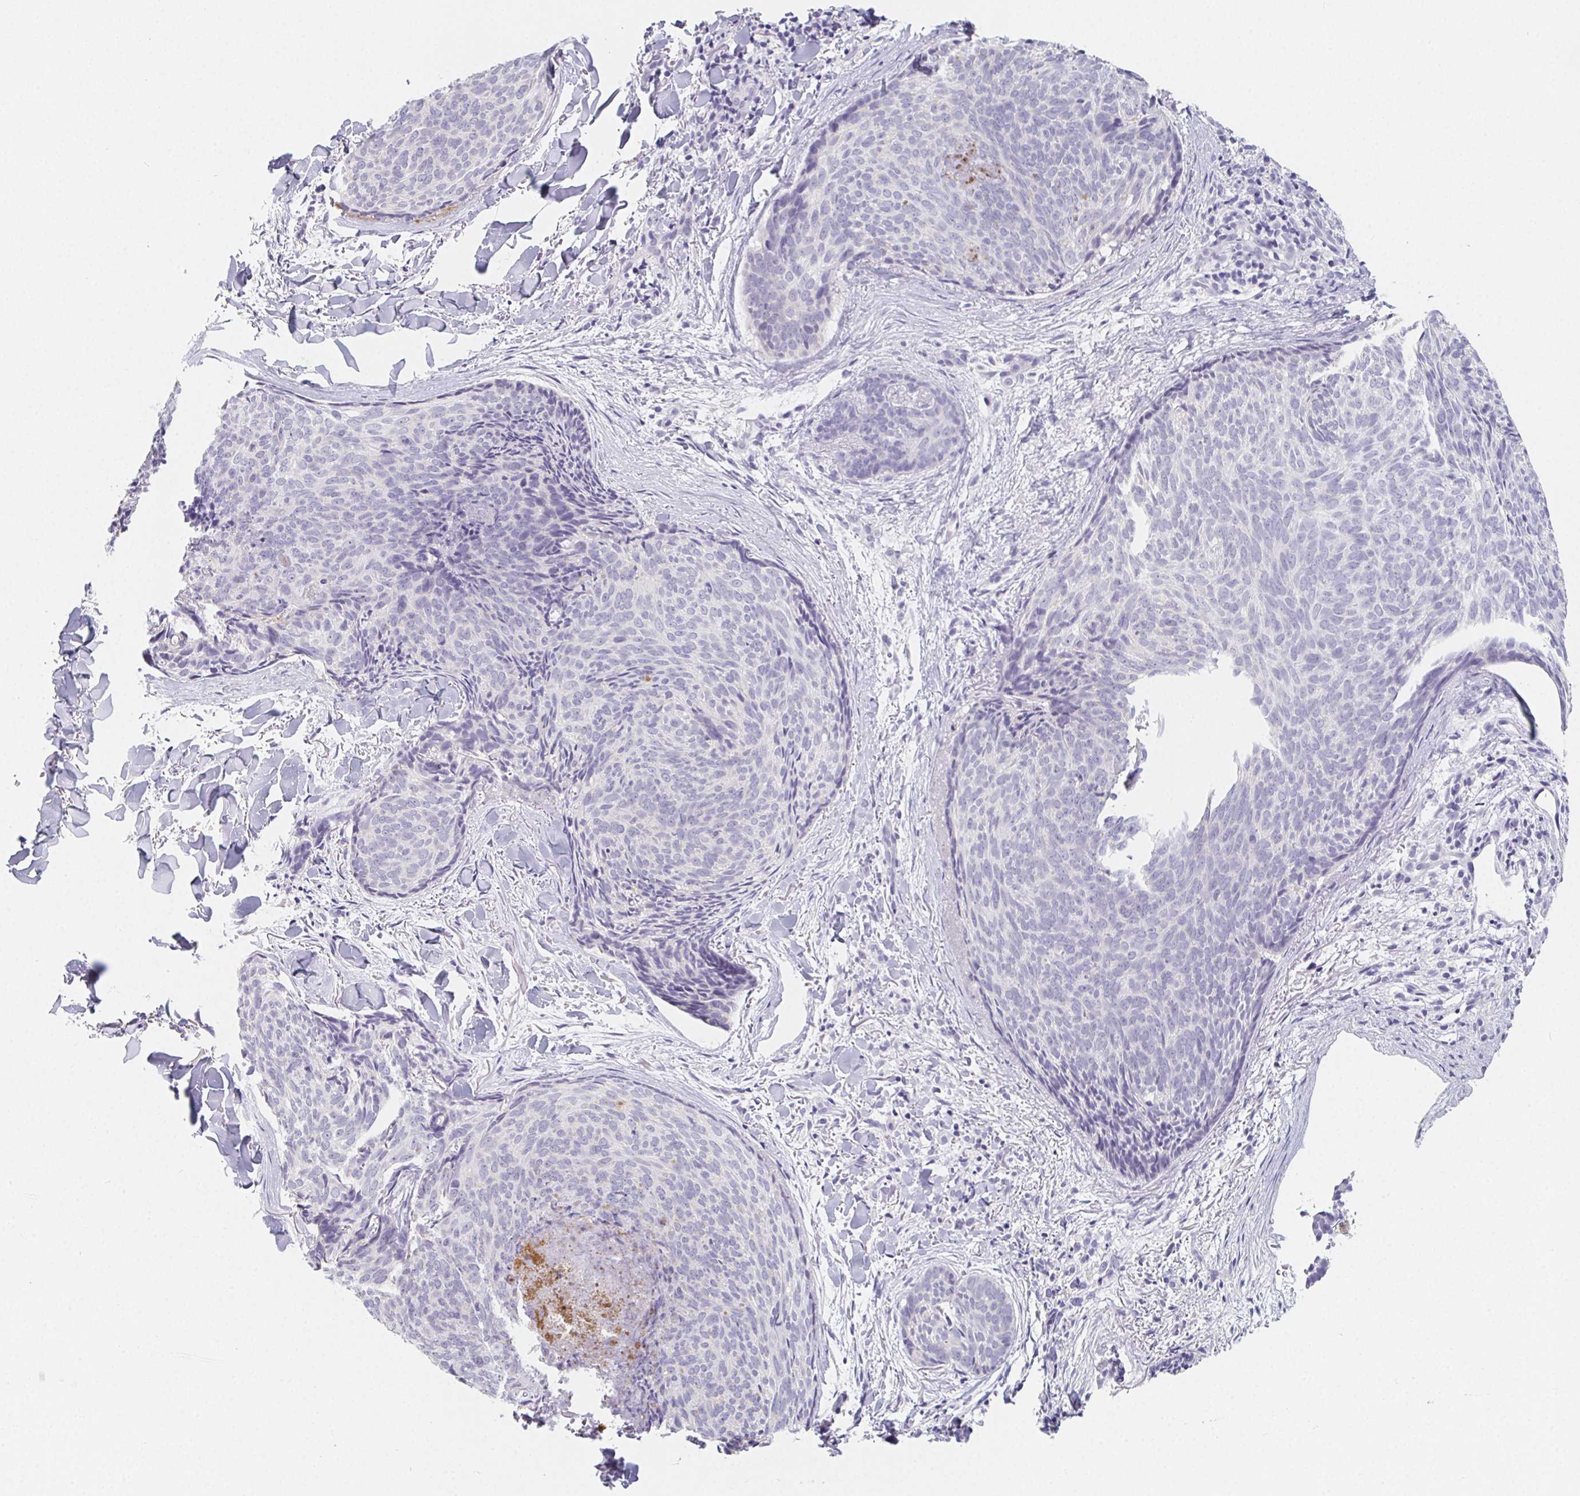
{"staining": {"intensity": "negative", "quantity": "none", "location": "none"}, "tissue": "skin cancer", "cell_type": "Tumor cells", "image_type": "cancer", "snomed": [{"axis": "morphology", "description": "Basal cell carcinoma"}, {"axis": "topography", "description": "Skin"}], "caption": "High power microscopy histopathology image of an IHC histopathology image of basal cell carcinoma (skin), revealing no significant positivity in tumor cells.", "gene": "GLIPR1L1", "patient": {"sex": "female", "age": 82}}